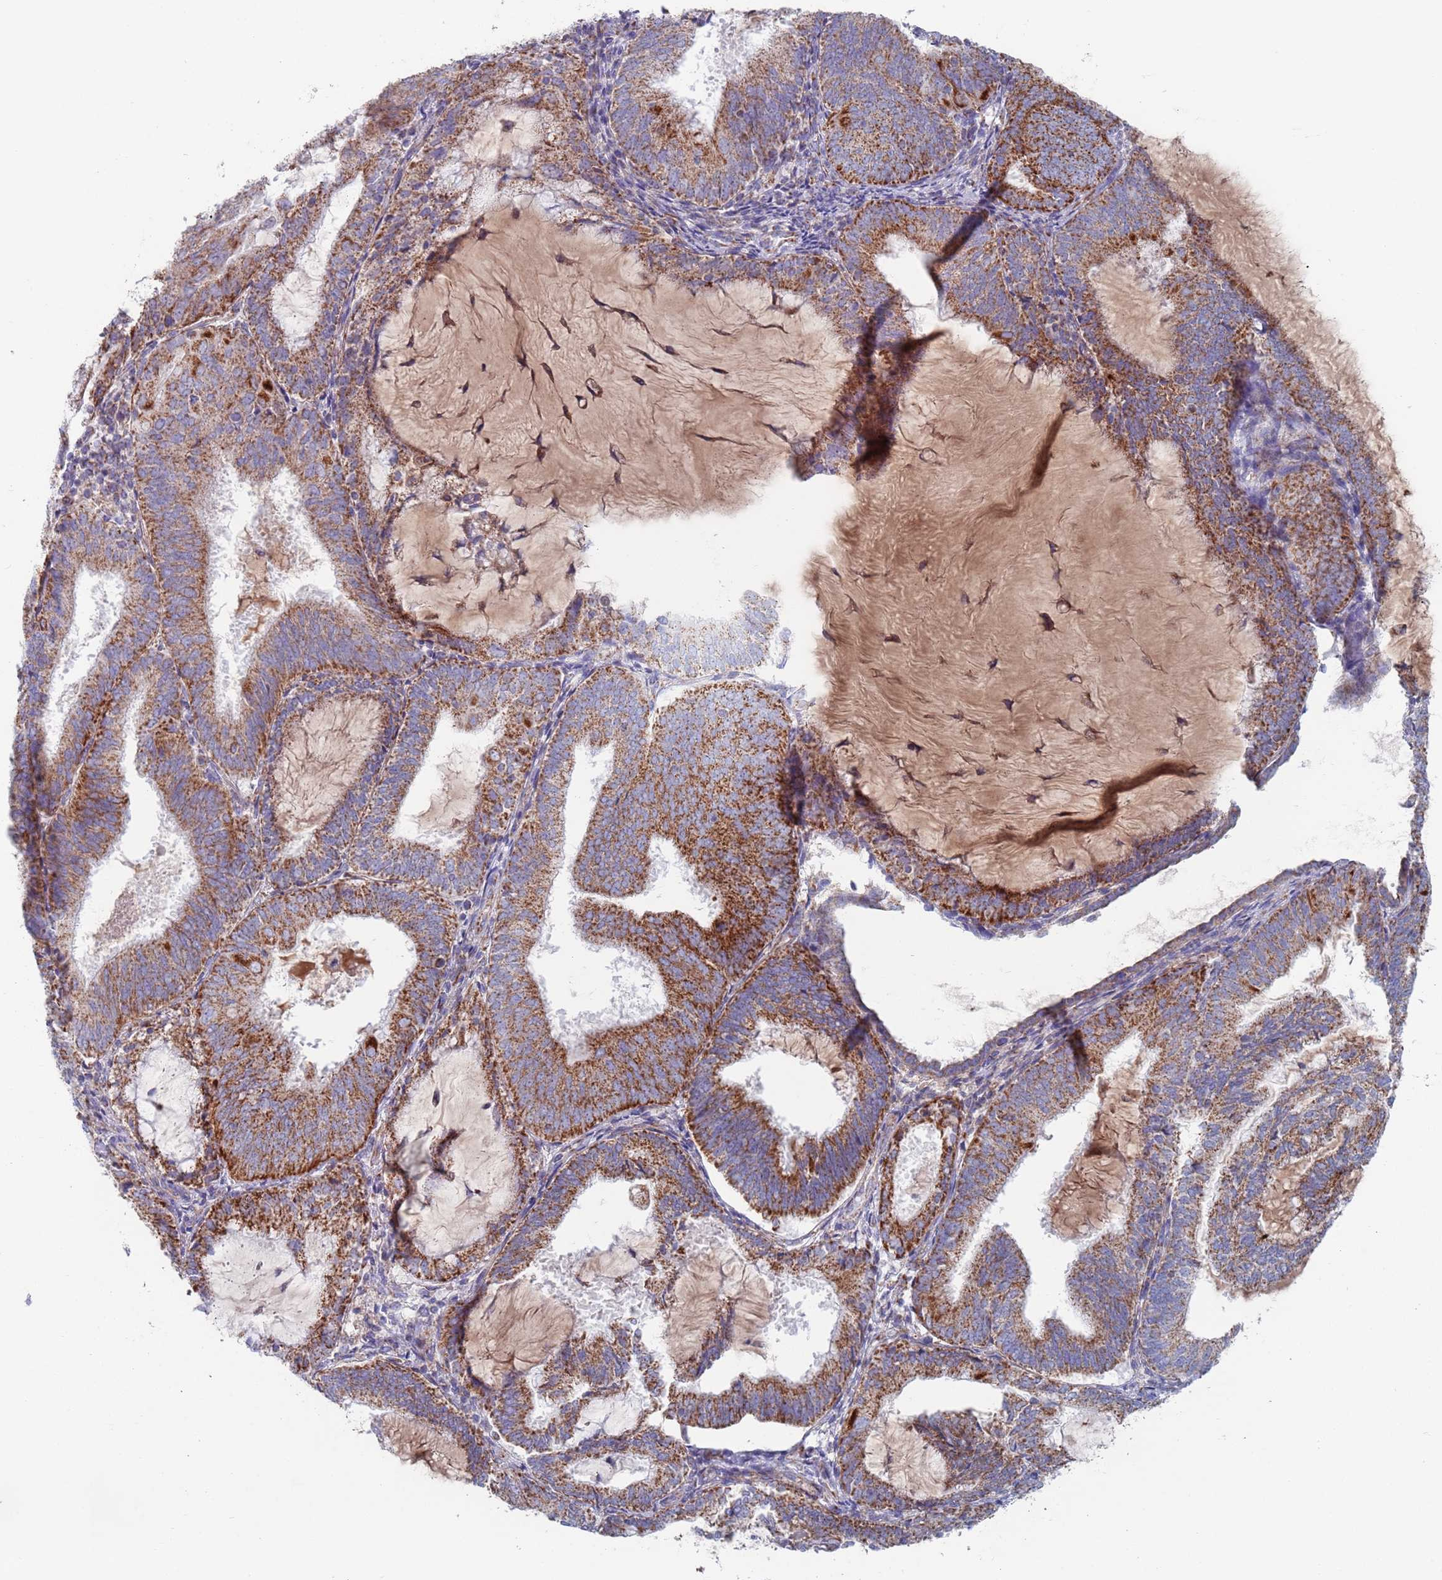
{"staining": {"intensity": "strong", "quantity": ">75%", "location": "cytoplasmic/membranous"}, "tissue": "endometrial cancer", "cell_type": "Tumor cells", "image_type": "cancer", "snomed": [{"axis": "morphology", "description": "Adenocarcinoma, NOS"}, {"axis": "topography", "description": "Endometrium"}], "caption": "Protein staining by immunohistochemistry exhibits strong cytoplasmic/membranous expression in about >75% of tumor cells in adenocarcinoma (endometrial).", "gene": "MRPL22", "patient": {"sex": "female", "age": 81}}